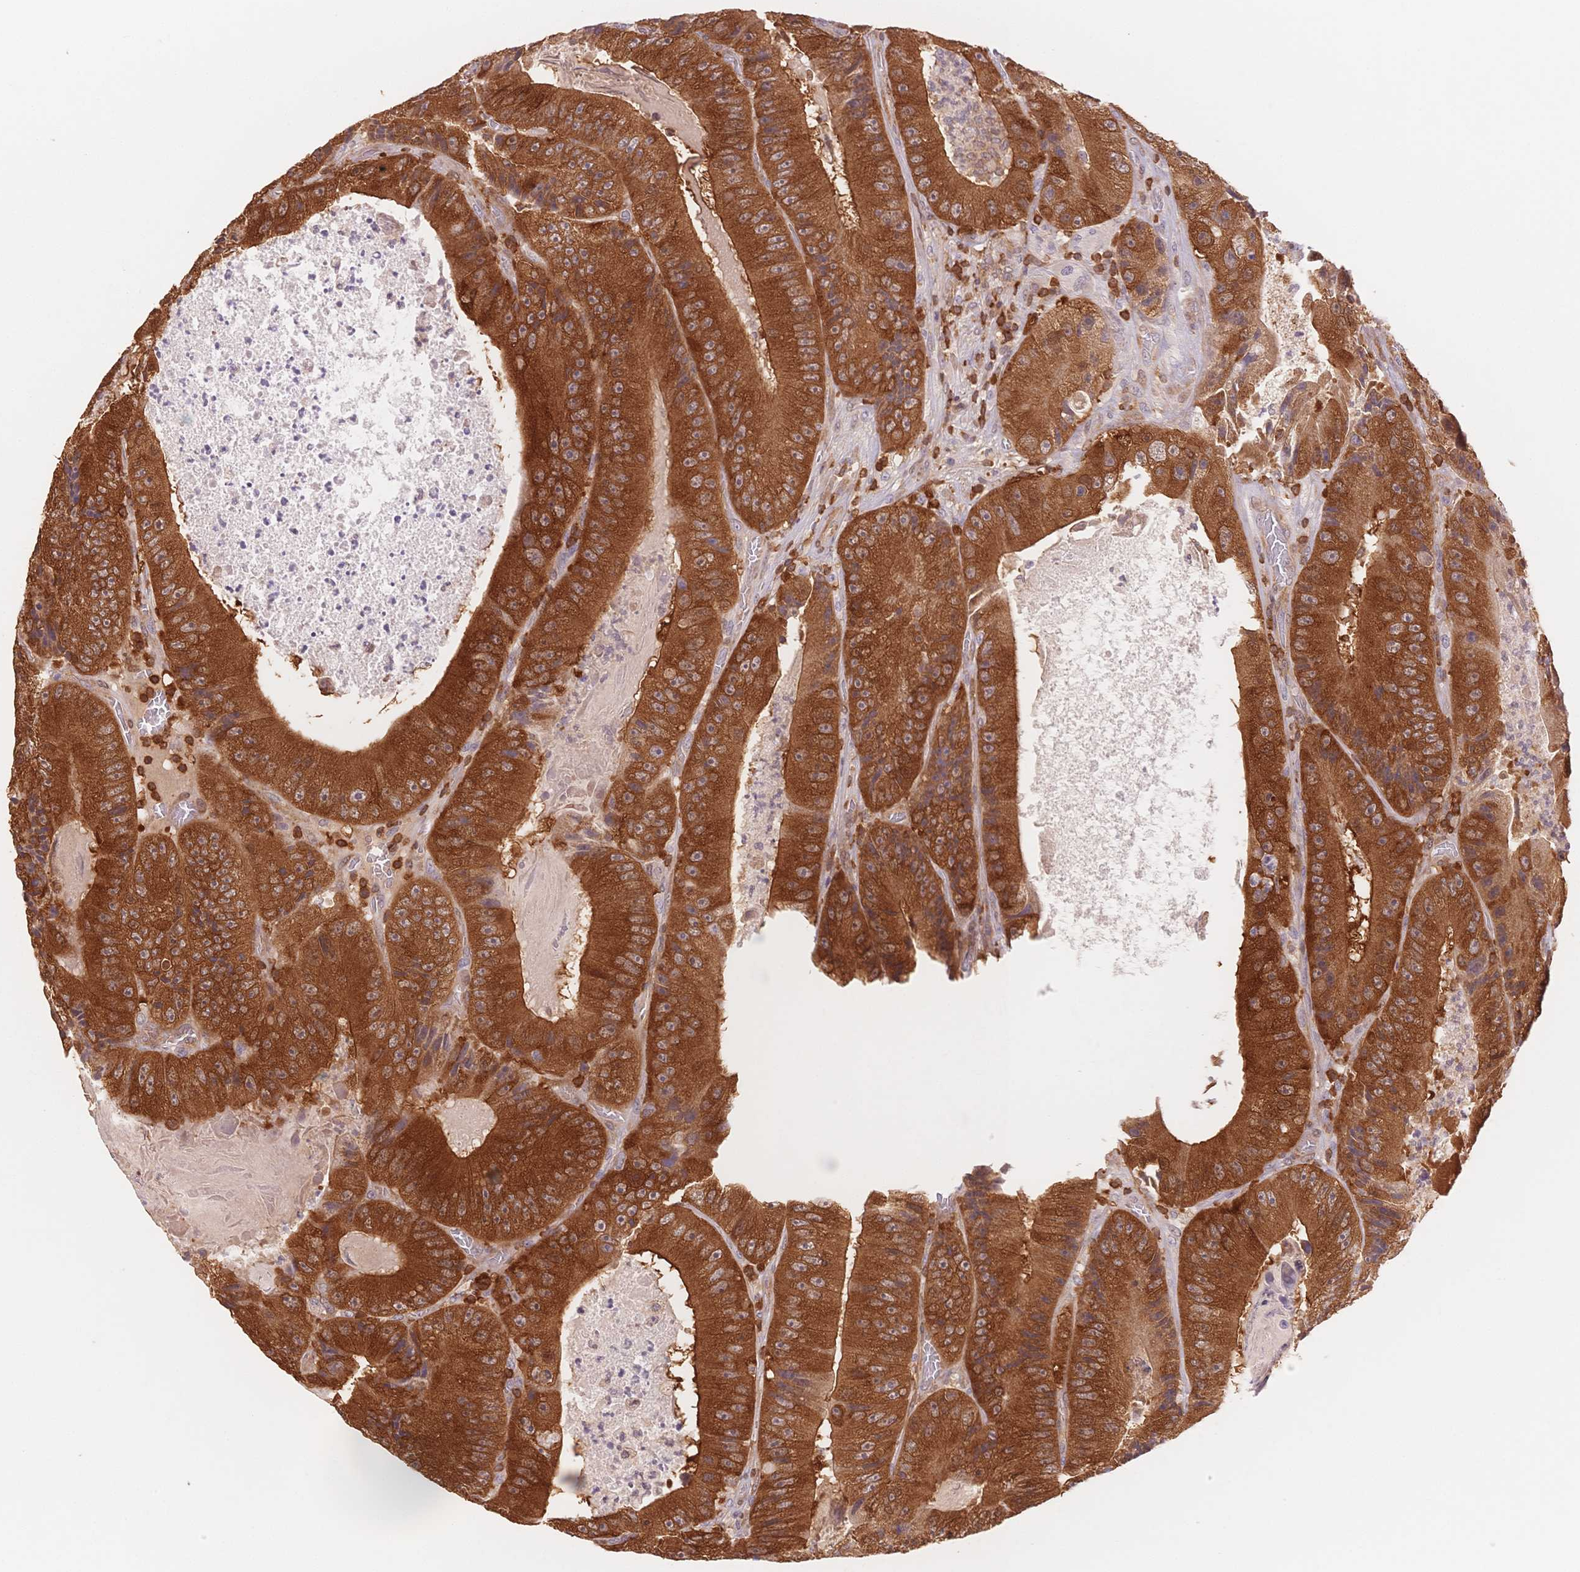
{"staining": {"intensity": "strong", "quantity": ">75%", "location": "cytoplasmic/membranous"}, "tissue": "colorectal cancer", "cell_type": "Tumor cells", "image_type": "cancer", "snomed": [{"axis": "morphology", "description": "Adenocarcinoma, NOS"}, {"axis": "topography", "description": "Colon"}], "caption": "Human colorectal cancer stained for a protein (brown) reveals strong cytoplasmic/membranous positive positivity in about >75% of tumor cells.", "gene": "STK39", "patient": {"sex": "female", "age": 86}}